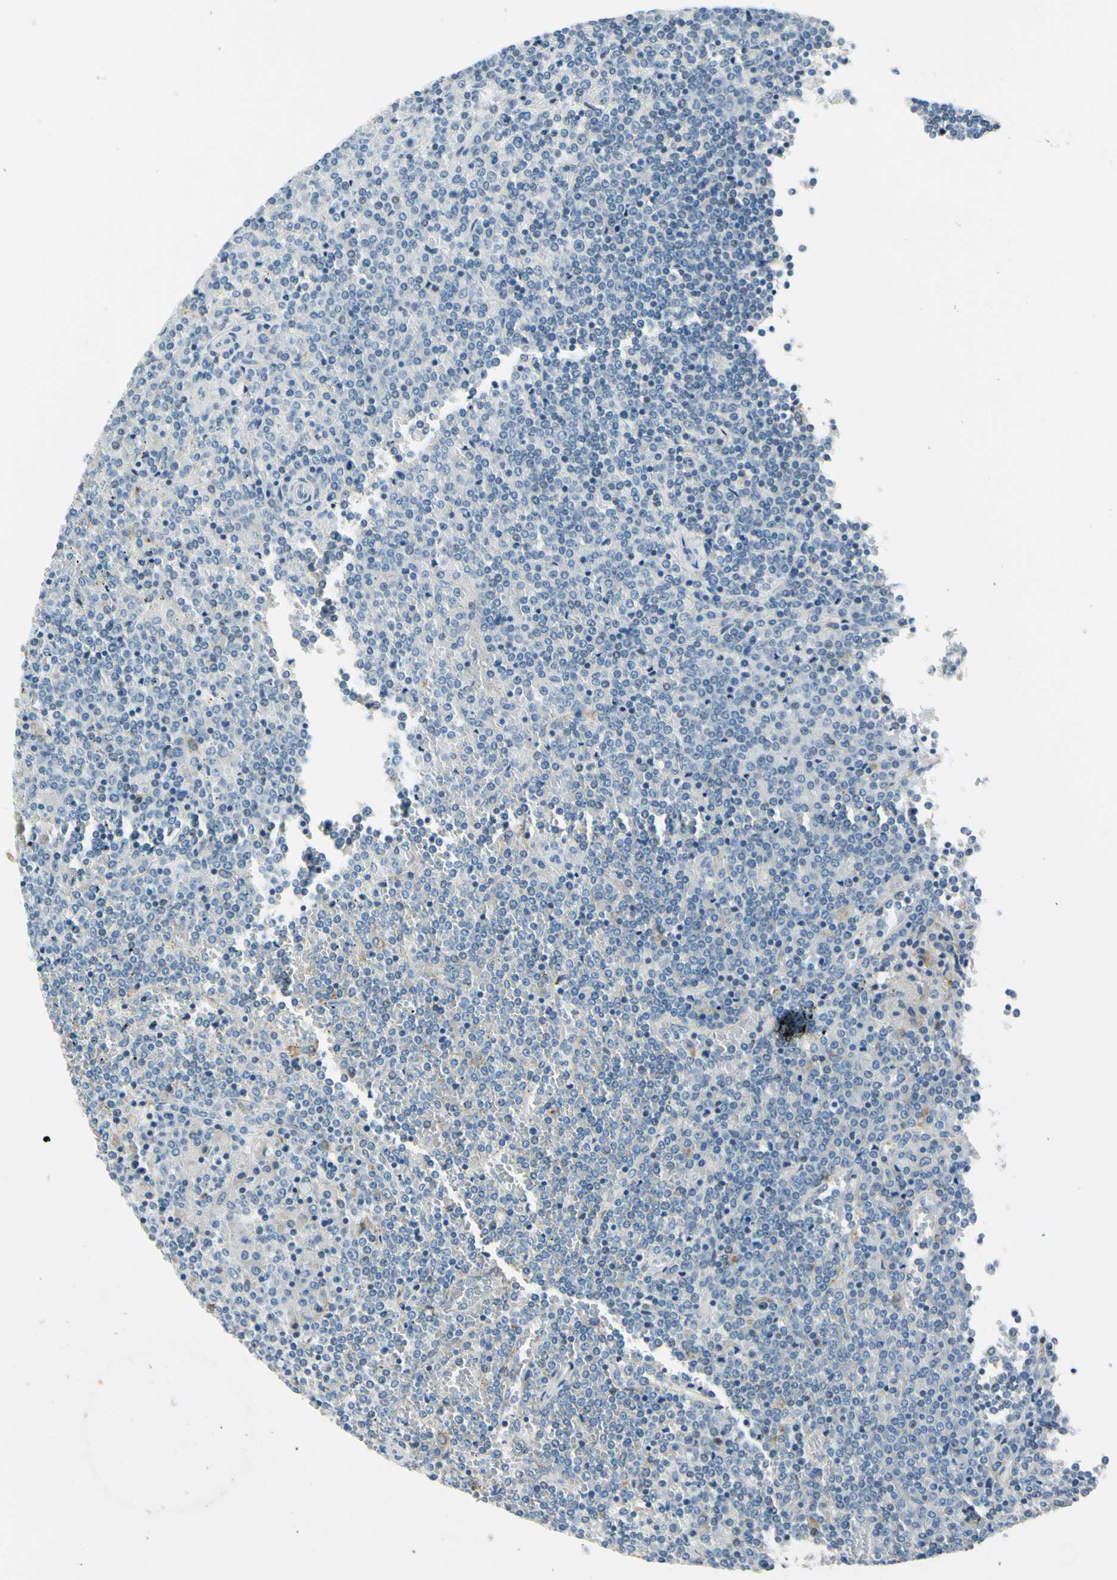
{"staining": {"intensity": "negative", "quantity": "none", "location": "none"}, "tissue": "lymphoma", "cell_type": "Tumor cells", "image_type": "cancer", "snomed": [{"axis": "morphology", "description": "Malignant lymphoma, non-Hodgkin's type, Low grade"}, {"axis": "topography", "description": "Spleen"}], "caption": "There is no significant expression in tumor cells of lymphoma.", "gene": "LAMA3", "patient": {"sex": "female", "age": 19}}